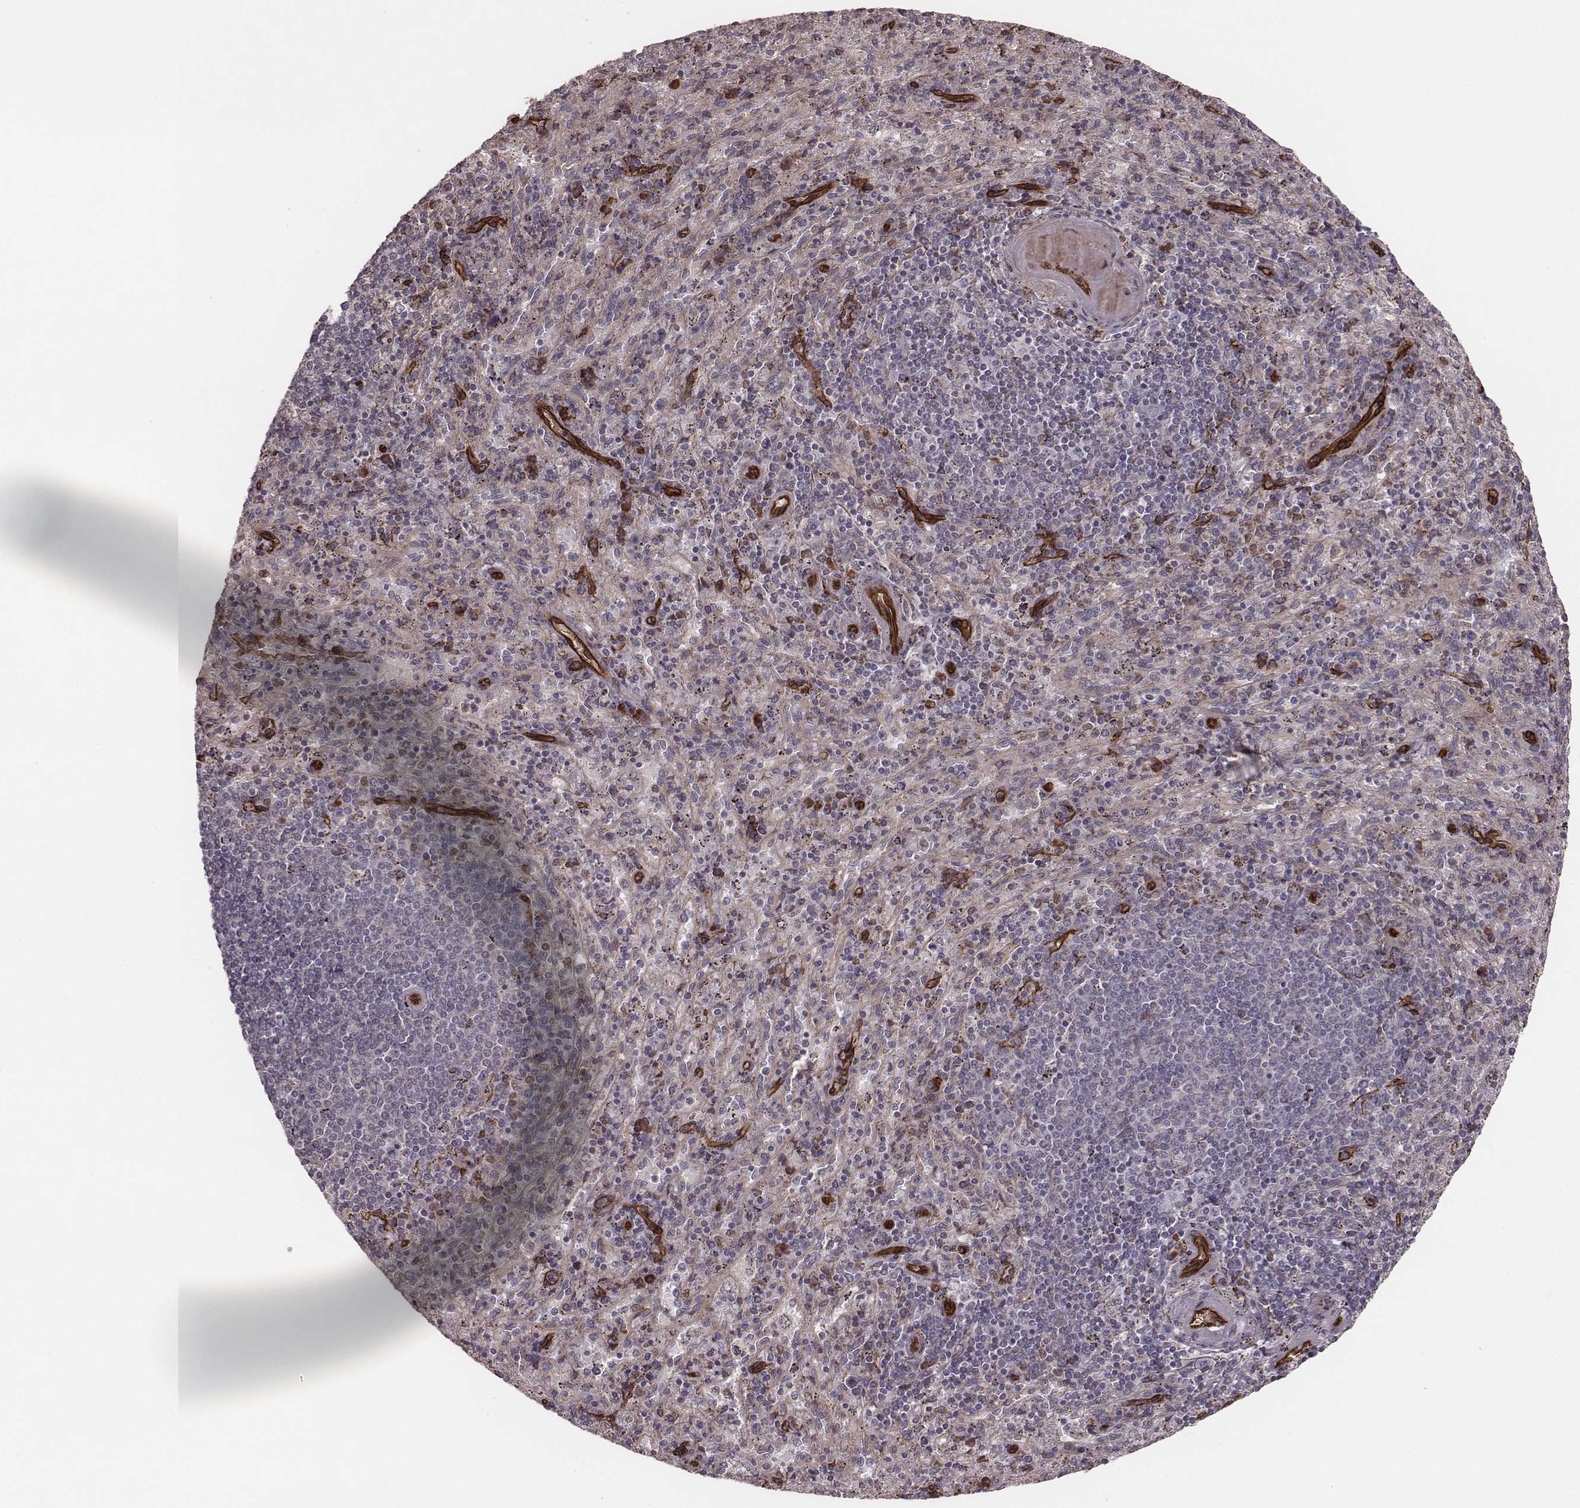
{"staining": {"intensity": "strong", "quantity": "<25%", "location": "cytoplasmic/membranous"}, "tissue": "spleen", "cell_type": "Cells in red pulp", "image_type": "normal", "snomed": [{"axis": "morphology", "description": "Normal tissue, NOS"}, {"axis": "topography", "description": "Spleen"}], "caption": "Immunohistochemistry (DAB (3,3'-diaminobenzidine)) staining of normal human spleen exhibits strong cytoplasmic/membranous protein positivity in approximately <25% of cells in red pulp.", "gene": "PALMD", "patient": {"sex": "male", "age": 57}}